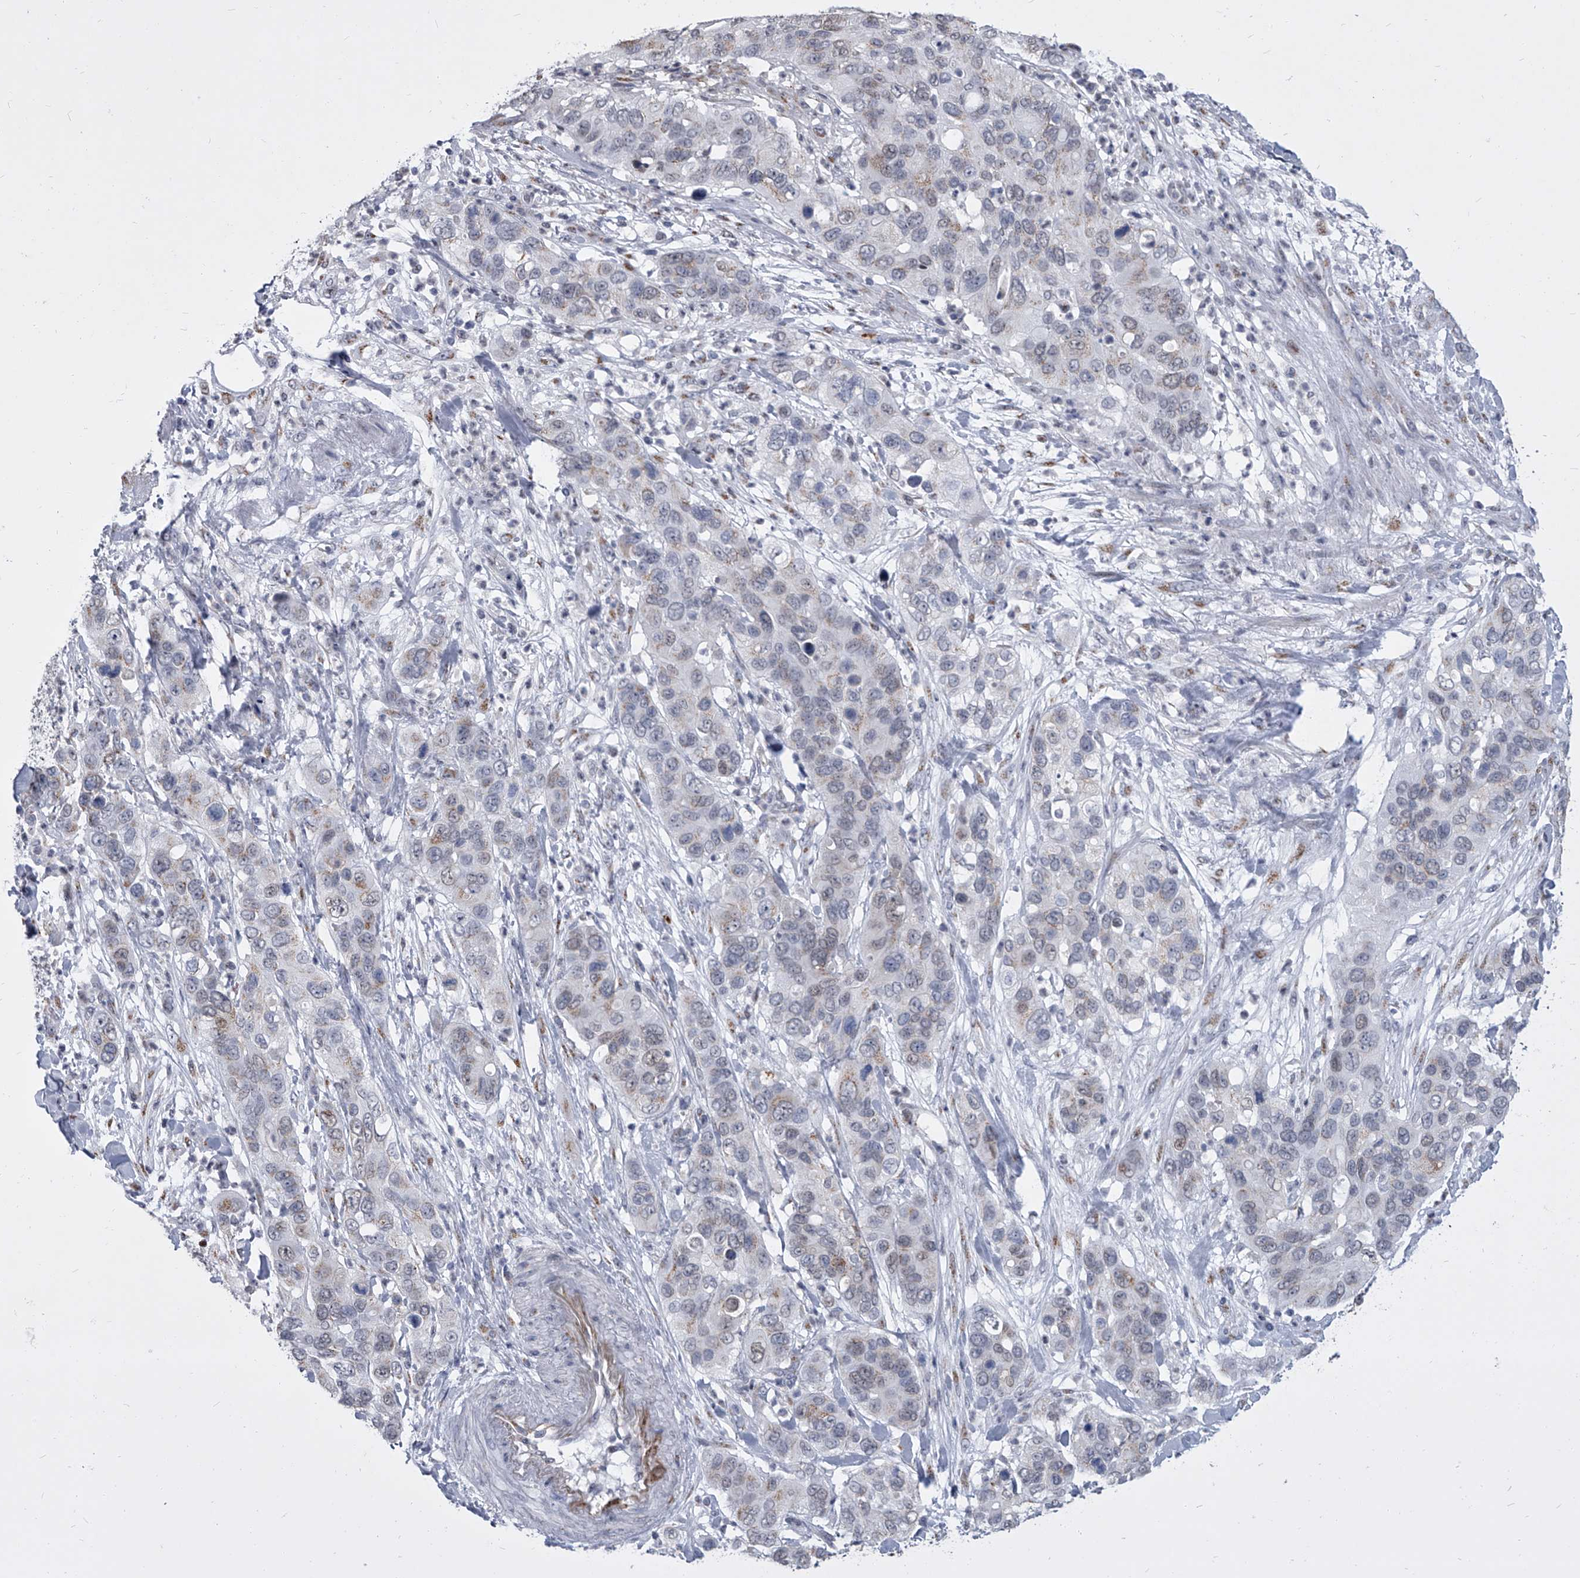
{"staining": {"intensity": "weak", "quantity": "<25%", "location": "cytoplasmic/membranous,nuclear"}, "tissue": "pancreatic cancer", "cell_type": "Tumor cells", "image_type": "cancer", "snomed": [{"axis": "morphology", "description": "Adenocarcinoma, NOS"}, {"axis": "topography", "description": "Pancreas"}], "caption": "Tumor cells are negative for brown protein staining in pancreatic cancer.", "gene": "EVA1C", "patient": {"sex": "female", "age": 71}}